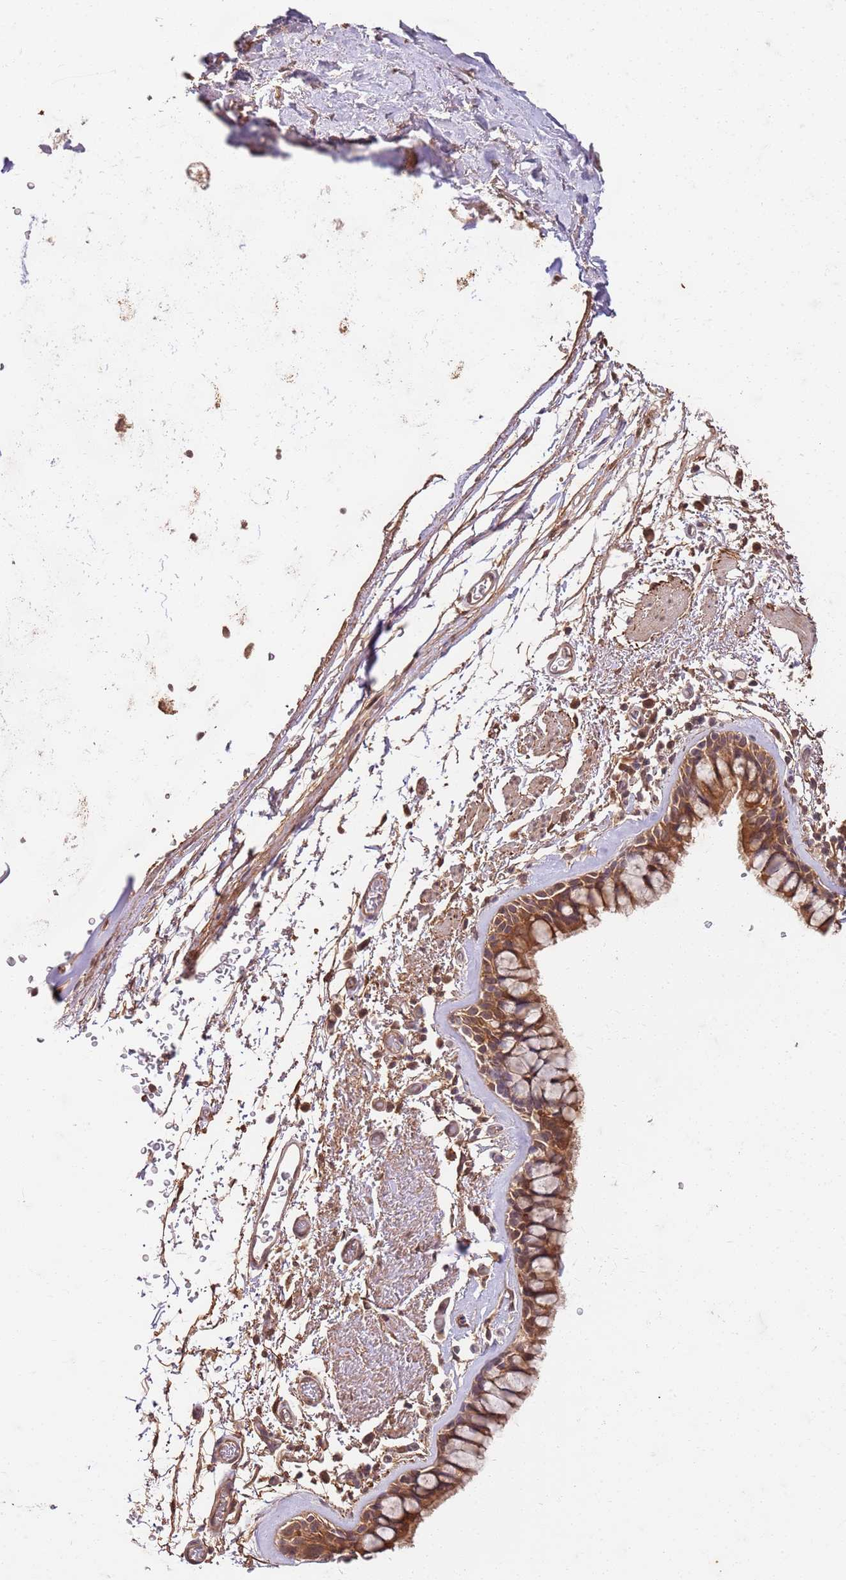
{"staining": {"intensity": "moderate", "quantity": ">75%", "location": "cytoplasmic/membranous"}, "tissue": "bronchus", "cell_type": "Respiratory epithelial cells", "image_type": "normal", "snomed": [{"axis": "morphology", "description": "Normal tissue, NOS"}, {"axis": "topography", "description": "Bronchus"}], "caption": "A micrograph of bronchus stained for a protein exhibits moderate cytoplasmic/membranous brown staining in respiratory epithelial cells. Using DAB (brown) and hematoxylin (blue) stains, captured at high magnification using brightfield microscopy.", "gene": "UBE3A", "patient": {"sex": "male", "age": 65}}